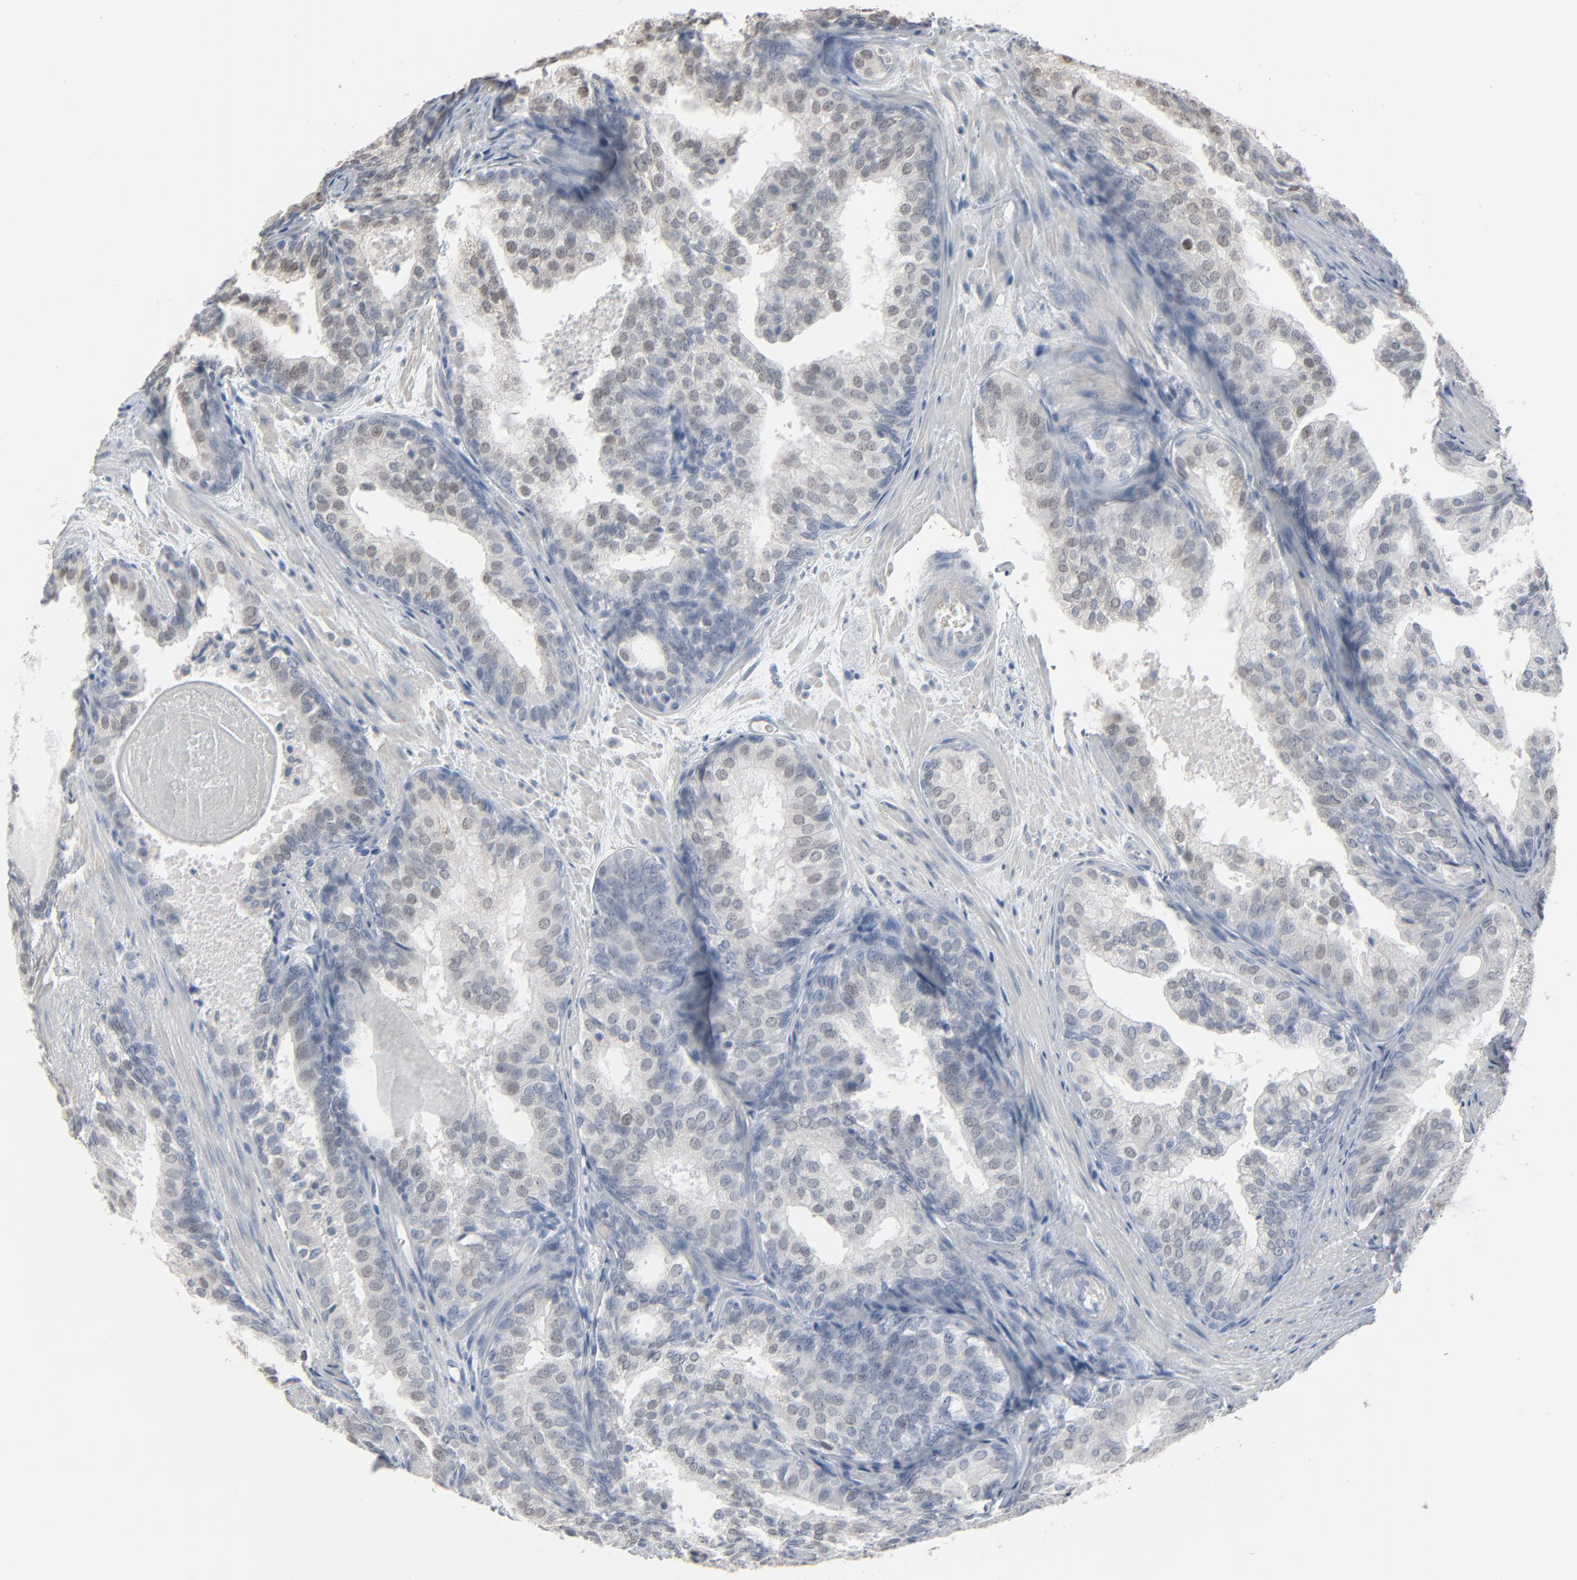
{"staining": {"intensity": "moderate", "quantity": "<25%", "location": "nuclear"}, "tissue": "prostate cancer", "cell_type": "Tumor cells", "image_type": "cancer", "snomed": [{"axis": "morphology", "description": "Adenocarcinoma, Low grade"}, {"axis": "topography", "description": "Prostate"}], "caption": "Moderate nuclear positivity is identified in approximately <25% of tumor cells in prostate cancer.", "gene": "SAGE1", "patient": {"sex": "male", "age": 69}}